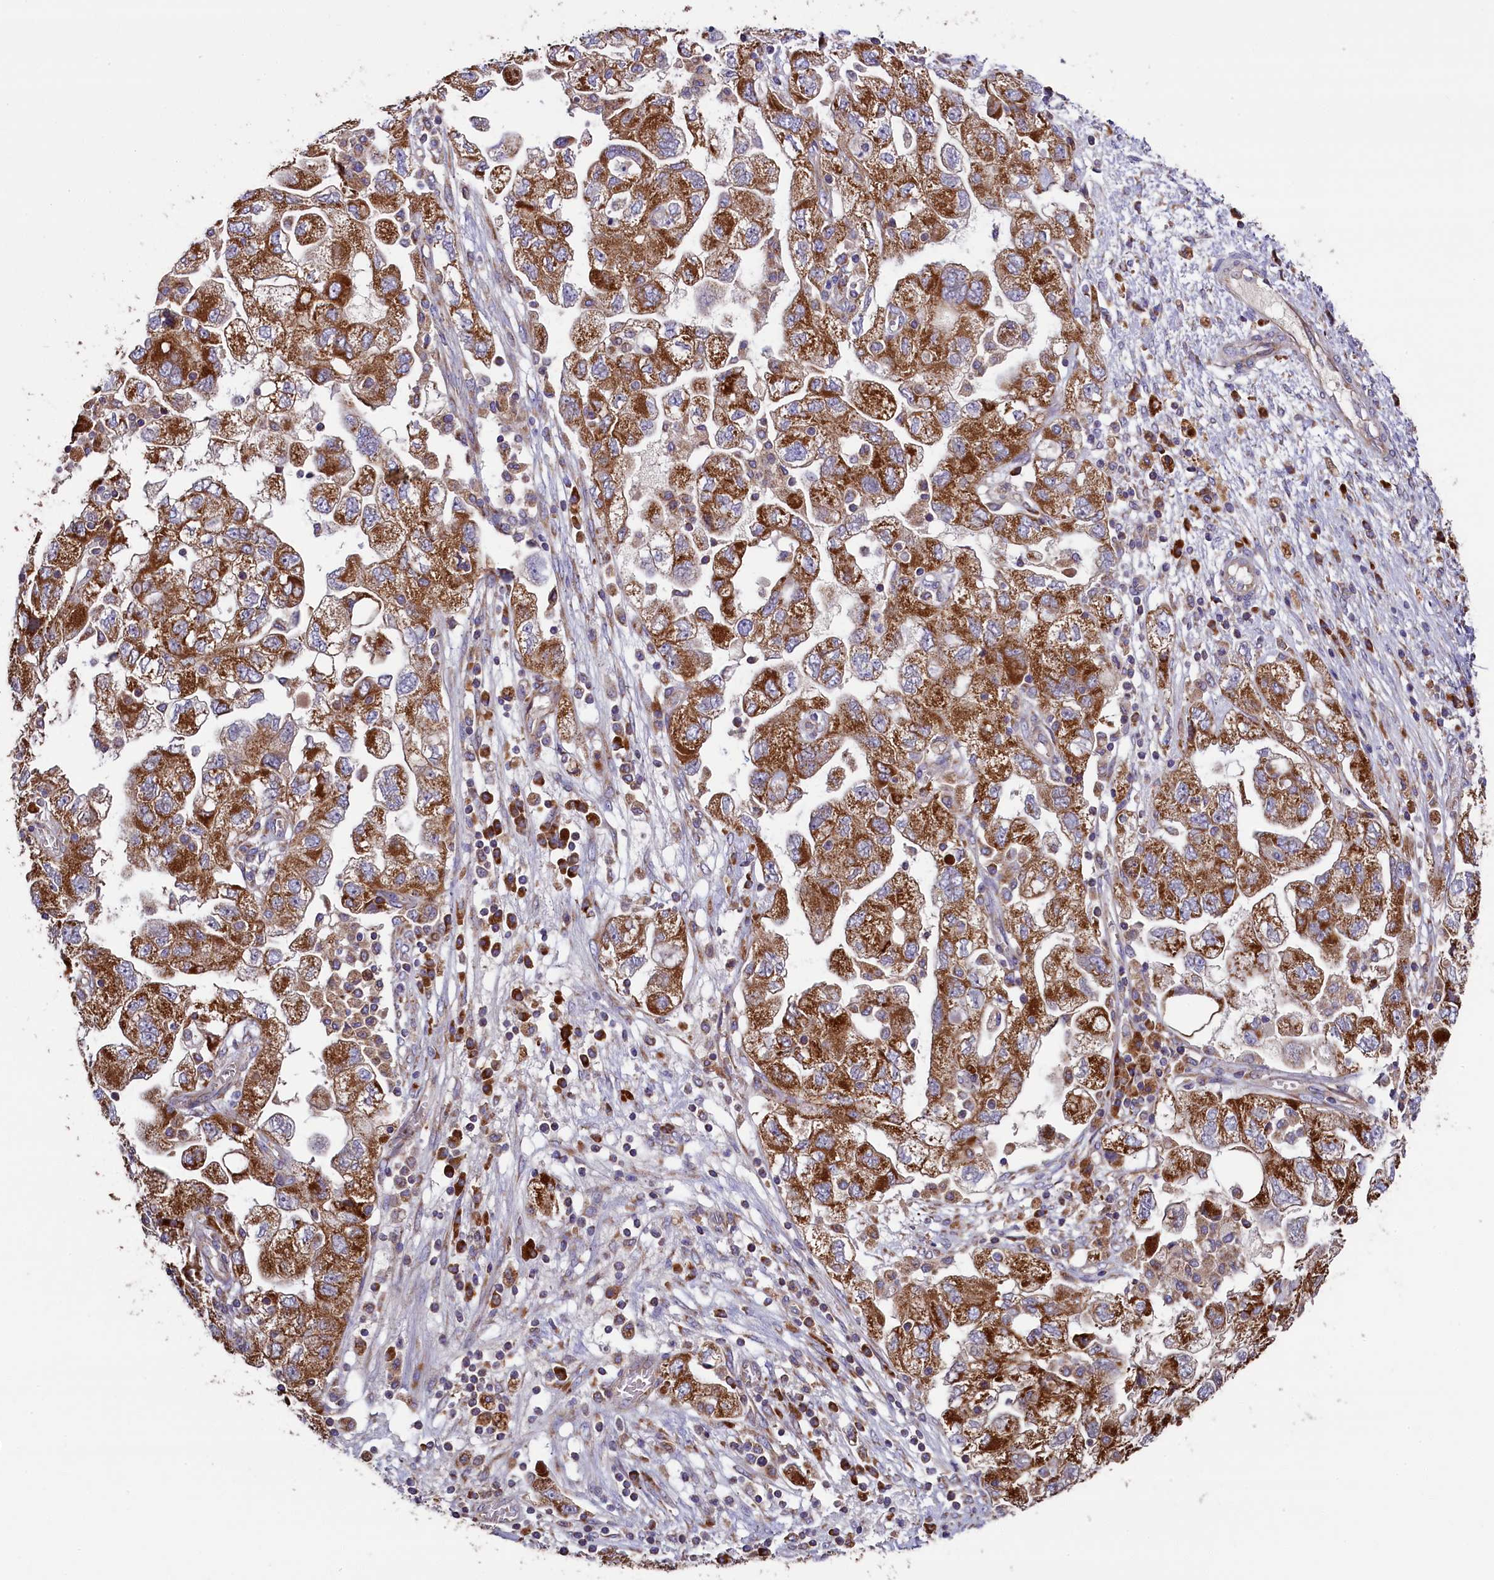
{"staining": {"intensity": "strong", "quantity": ">75%", "location": "cytoplasmic/membranous"}, "tissue": "ovarian cancer", "cell_type": "Tumor cells", "image_type": "cancer", "snomed": [{"axis": "morphology", "description": "Carcinoma, NOS"}, {"axis": "morphology", "description": "Cystadenocarcinoma, serous, NOS"}, {"axis": "topography", "description": "Ovary"}], "caption": "High-magnification brightfield microscopy of serous cystadenocarcinoma (ovarian) stained with DAB (3,3'-diaminobenzidine) (brown) and counterstained with hematoxylin (blue). tumor cells exhibit strong cytoplasmic/membranous staining is seen in approximately>75% of cells.", "gene": "ZSWIM1", "patient": {"sex": "female", "age": 69}}